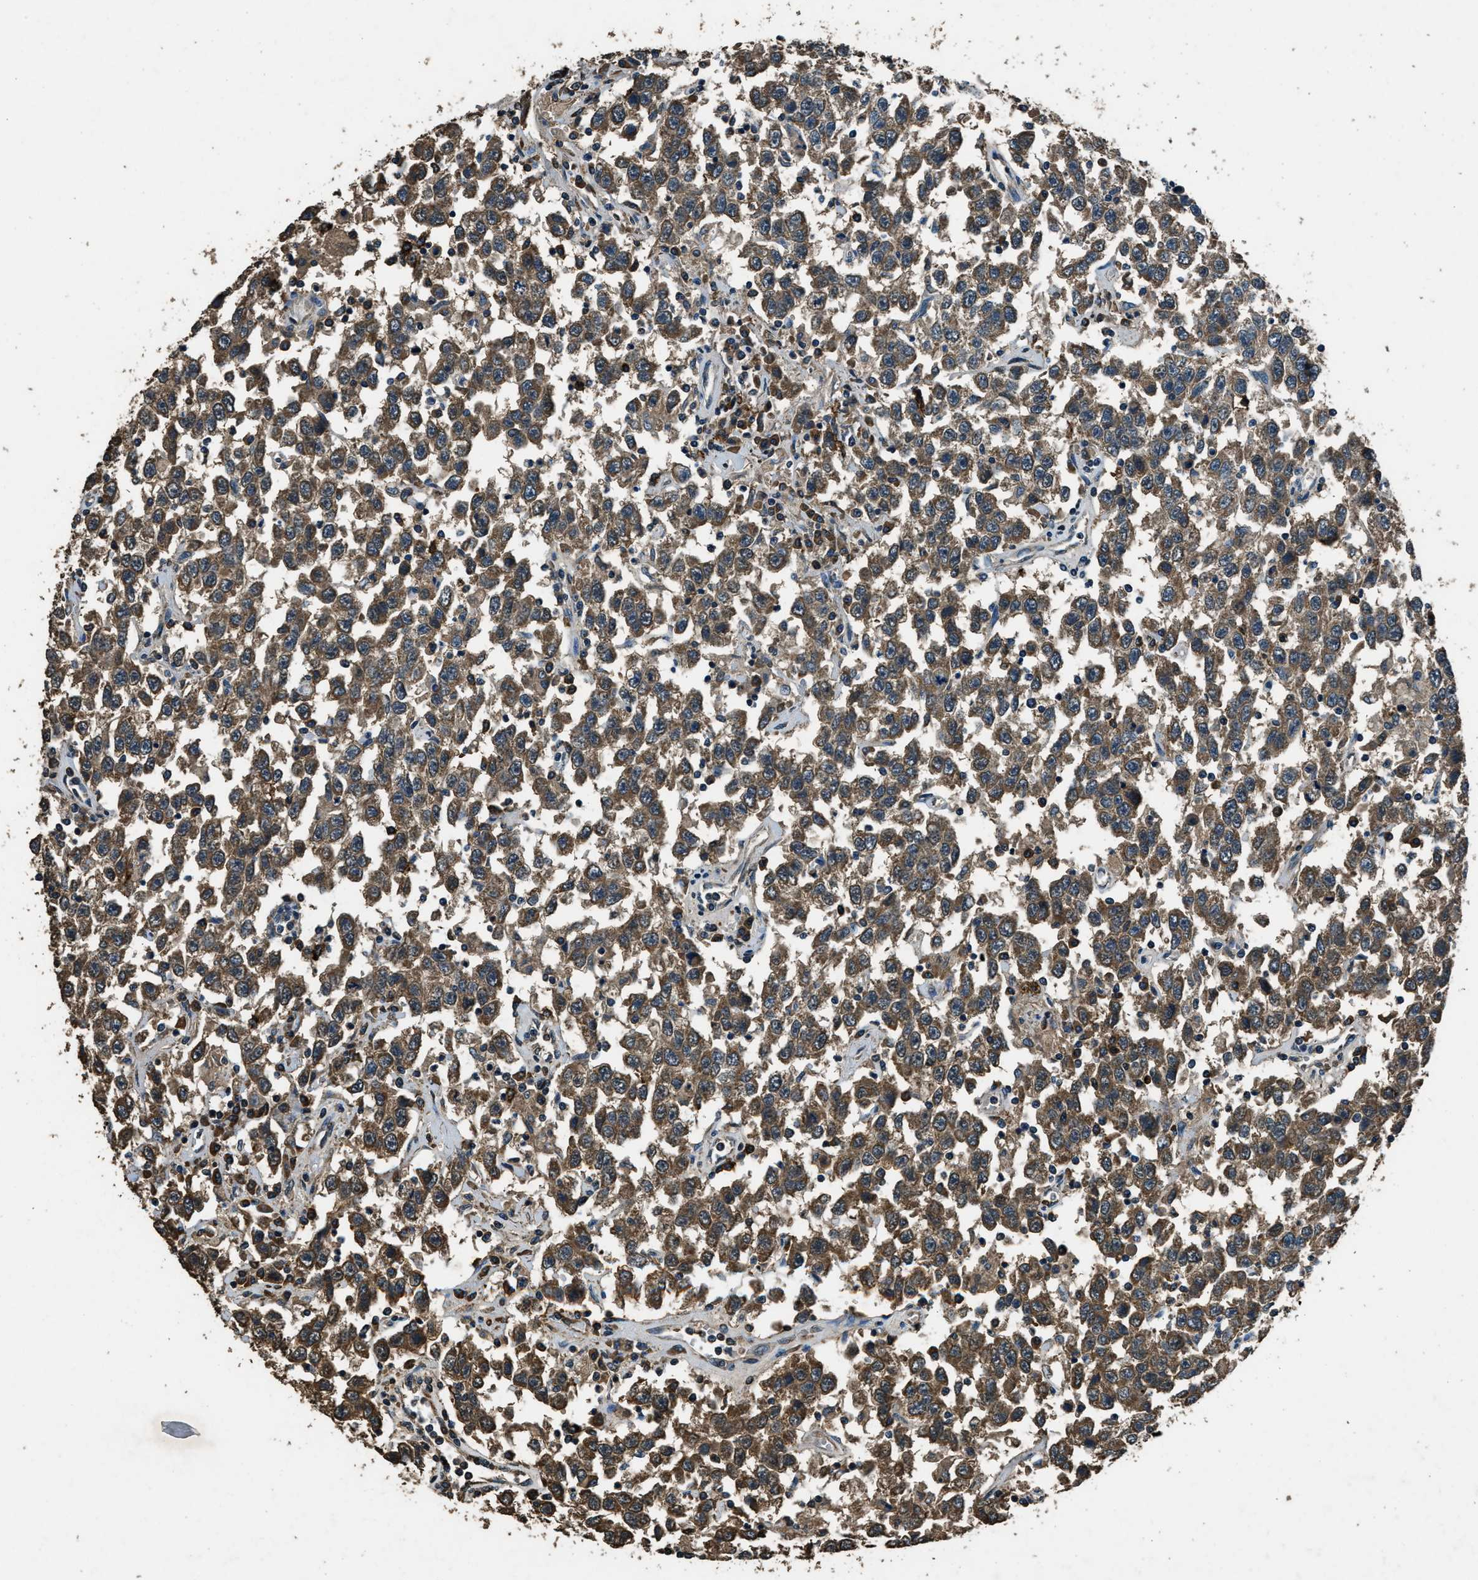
{"staining": {"intensity": "moderate", "quantity": ">75%", "location": "cytoplasmic/membranous"}, "tissue": "testis cancer", "cell_type": "Tumor cells", "image_type": "cancer", "snomed": [{"axis": "morphology", "description": "Seminoma, NOS"}, {"axis": "topography", "description": "Testis"}], "caption": "A medium amount of moderate cytoplasmic/membranous positivity is appreciated in approximately >75% of tumor cells in testis cancer tissue.", "gene": "SALL3", "patient": {"sex": "male", "age": 41}}